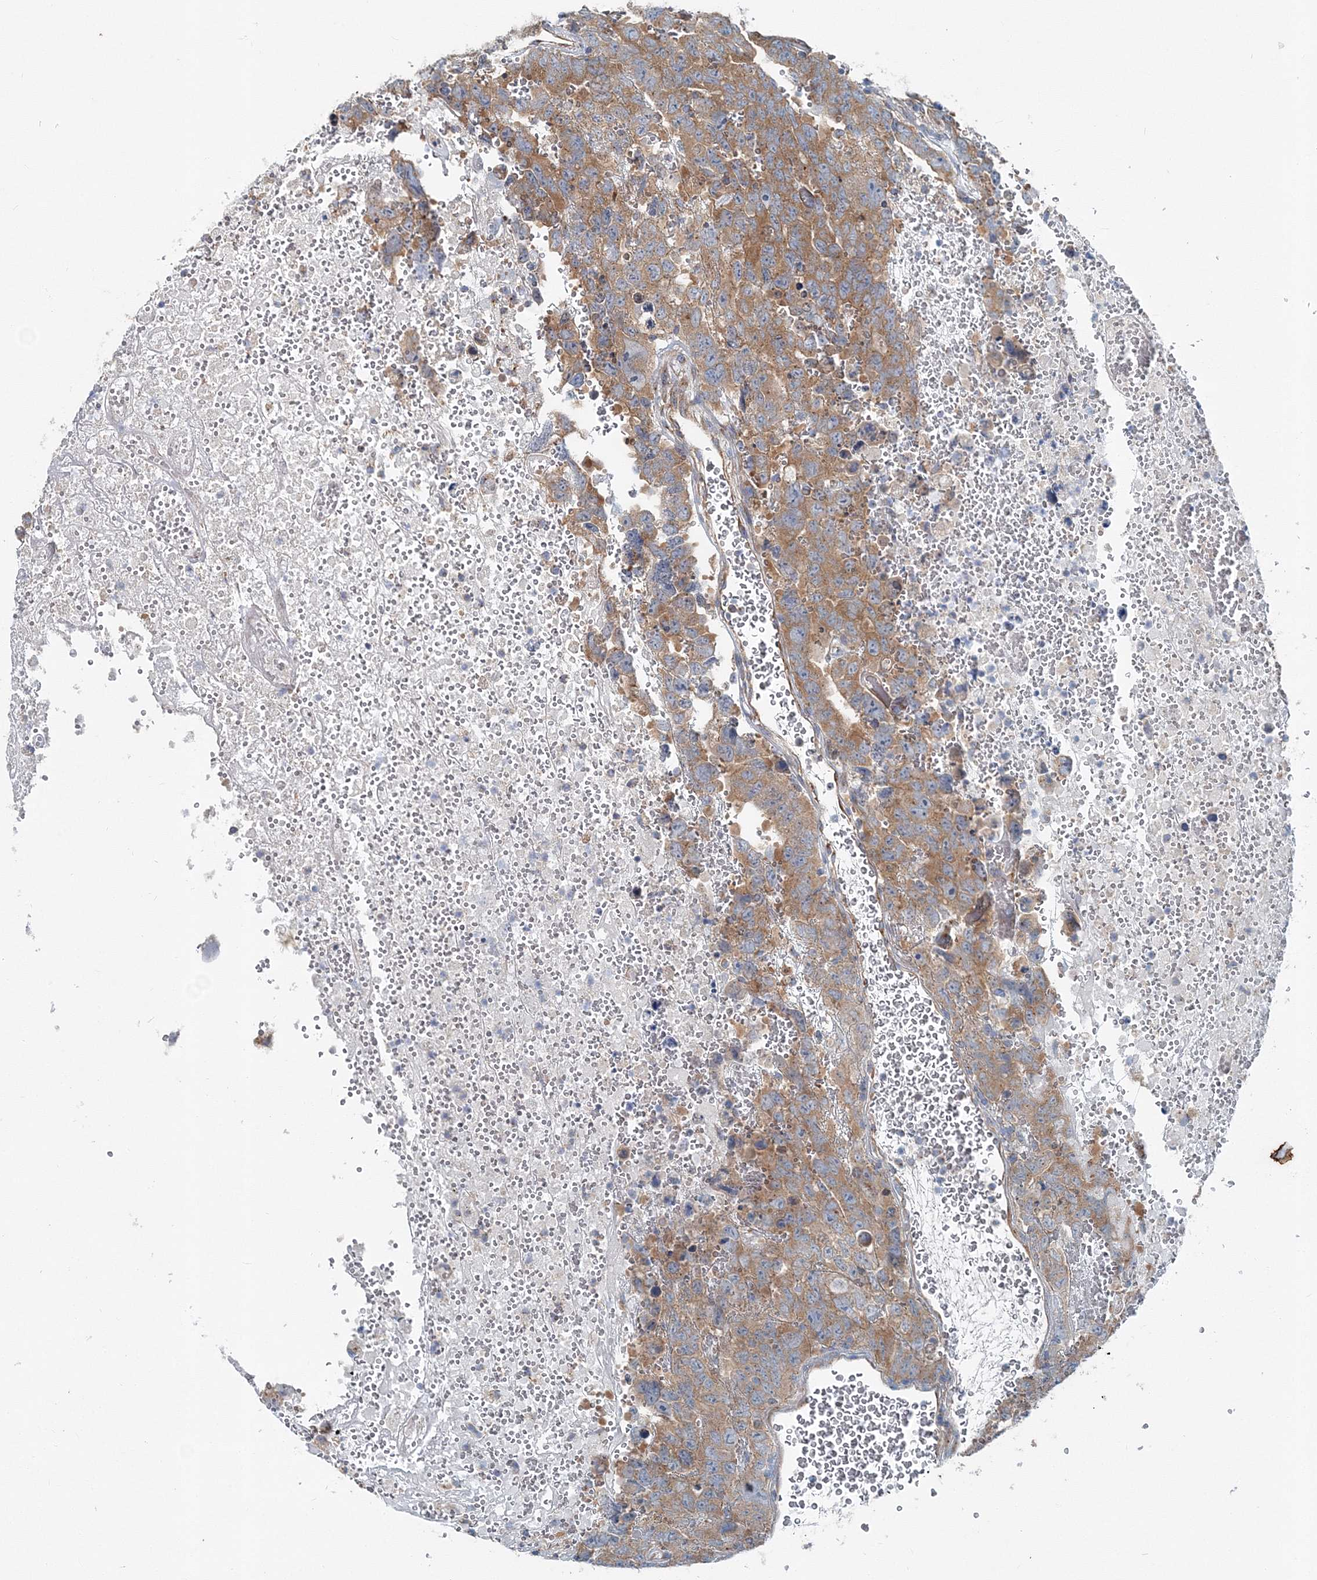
{"staining": {"intensity": "moderate", "quantity": ">75%", "location": "cytoplasmic/membranous"}, "tissue": "testis cancer", "cell_type": "Tumor cells", "image_type": "cancer", "snomed": [{"axis": "morphology", "description": "Carcinoma, Embryonal, NOS"}, {"axis": "topography", "description": "Testis"}], "caption": "A photomicrograph of embryonal carcinoma (testis) stained for a protein exhibits moderate cytoplasmic/membranous brown staining in tumor cells.", "gene": "MPHOSPH9", "patient": {"sex": "male", "age": 45}}